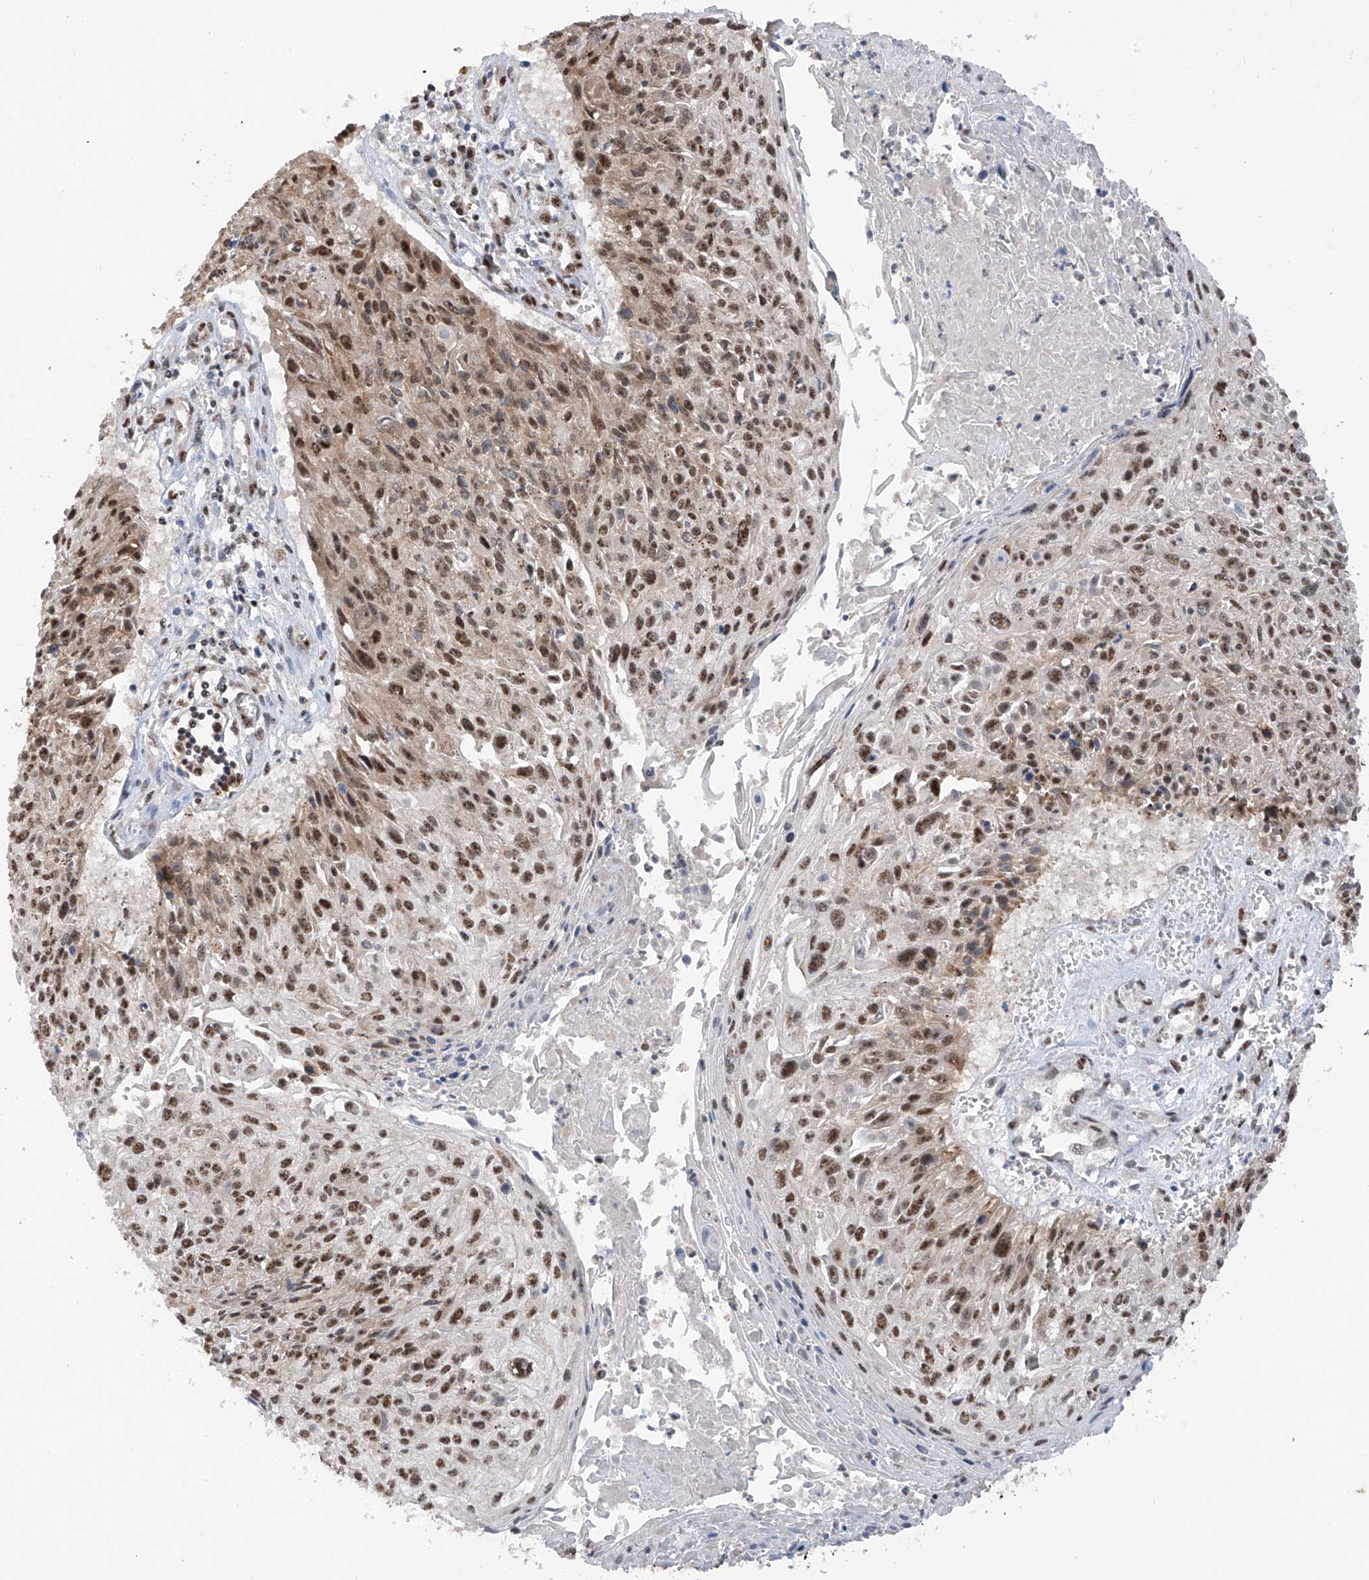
{"staining": {"intensity": "moderate", "quantity": ">75%", "location": "nuclear"}, "tissue": "cervical cancer", "cell_type": "Tumor cells", "image_type": "cancer", "snomed": [{"axis": "morphology", "description": "Squamous cell carcinoma, NOS"}, {"axis": "topography", "description": "Cervix"}], "caption": "Tumor cells demonstrate medium levels of moderate nuclear staining in about >75% of cells in cervical cancer (squamous cell carcinoma). The staining was performed using DAB (3,3'-diaminobenzidine), with brown indicating positive protein expression. Nuclei are stained blue with hematoxylin.", "gene": "RPAIN", "patient": {"sex": "female", "age": 51}}